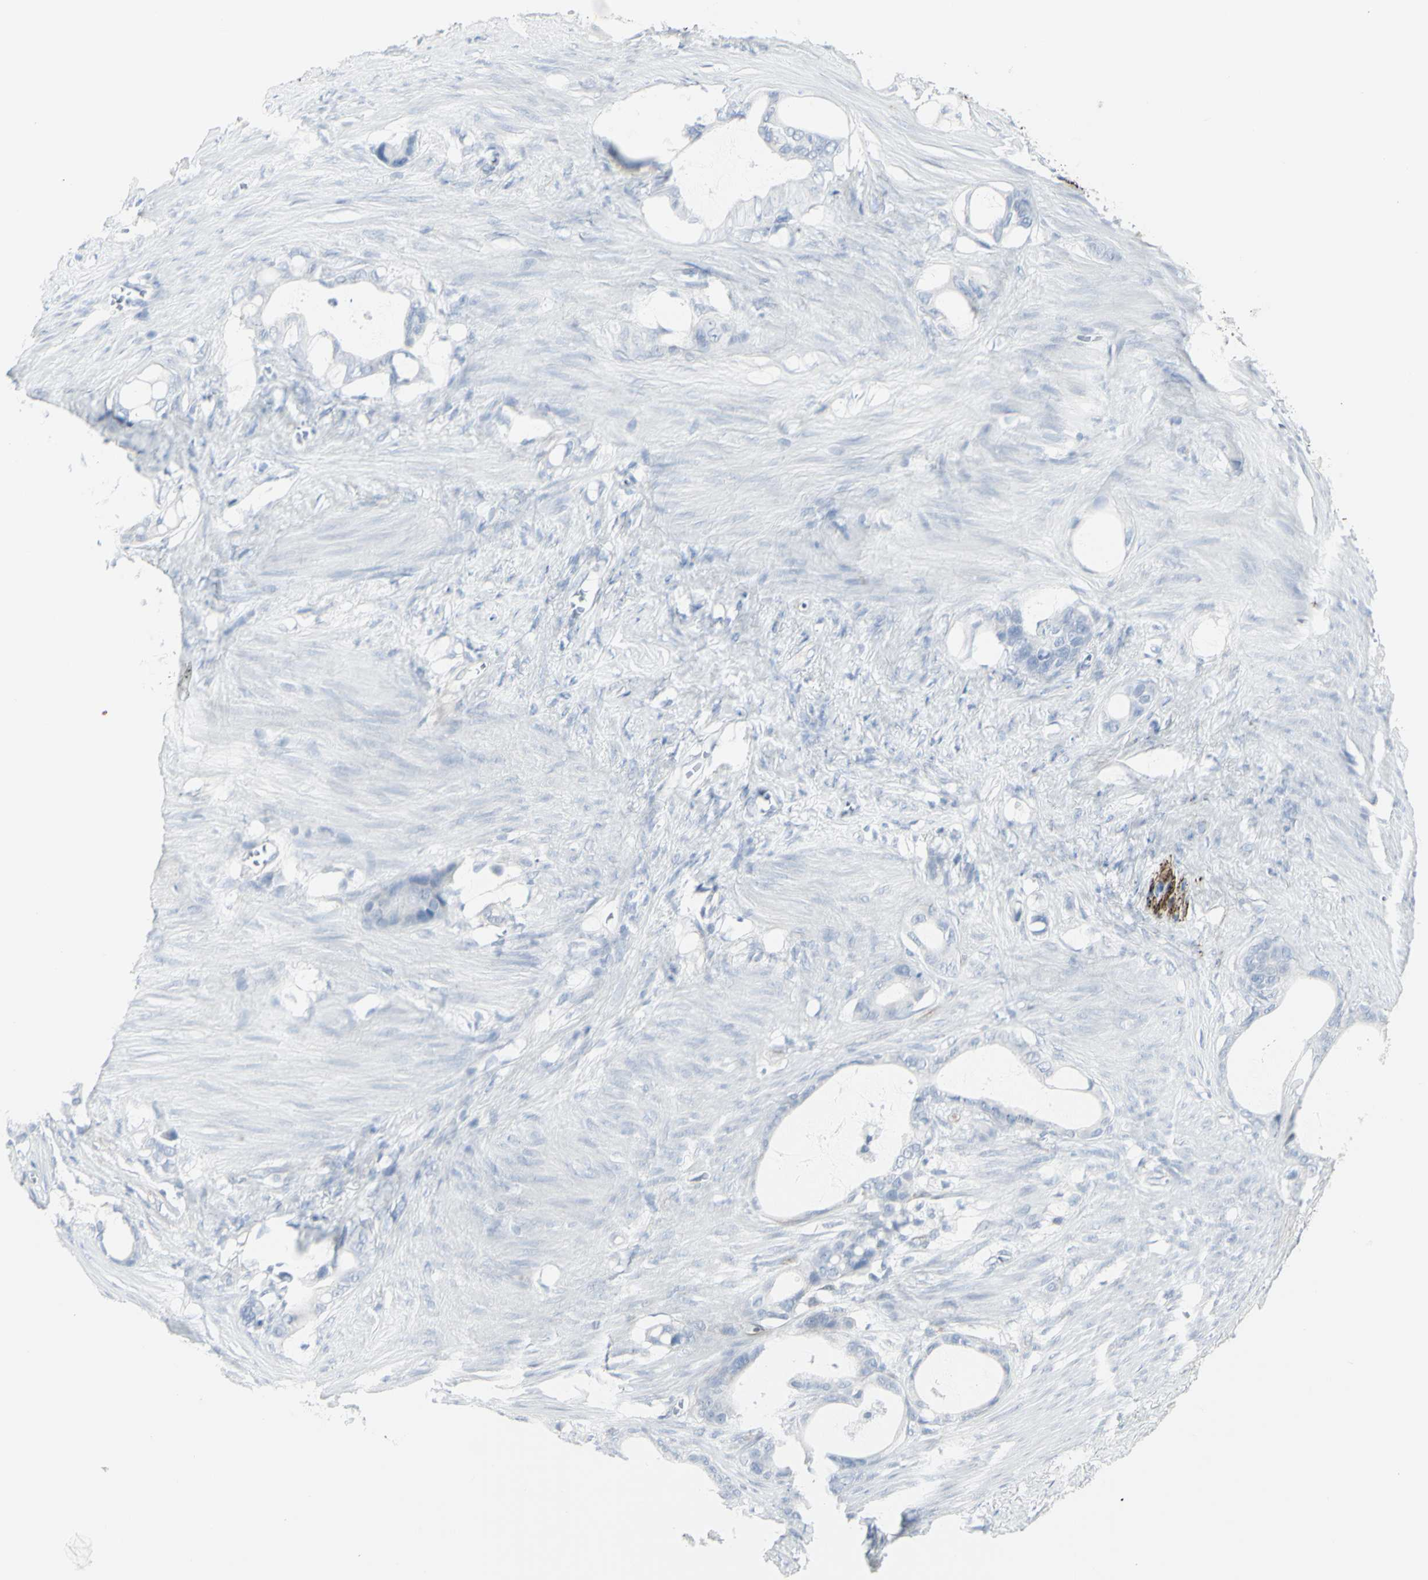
{"staining": {"intensity": "negative", "quantity": "none", "location": "none"}, "tissue": "stomach cancer", "cell_type": "Tumor cells", "image_type": "cancer", "snomed": [{"axis": "morphology", "description": "Adenocarcinoma, NOS"}, {"axis": "topography", "description": "Stomach"}], "caption": "Immunohistochemistry (IHC) histopathology image of neoplastic tissue: human adenocarcinoma (stomach) stained with DAB (3,3'-diaminobenzidine) demonstrates no significant protein positivity in tumor cells.", "gene": "ENSG00000198211", "patient": {"sex": "female", "age": 75}}